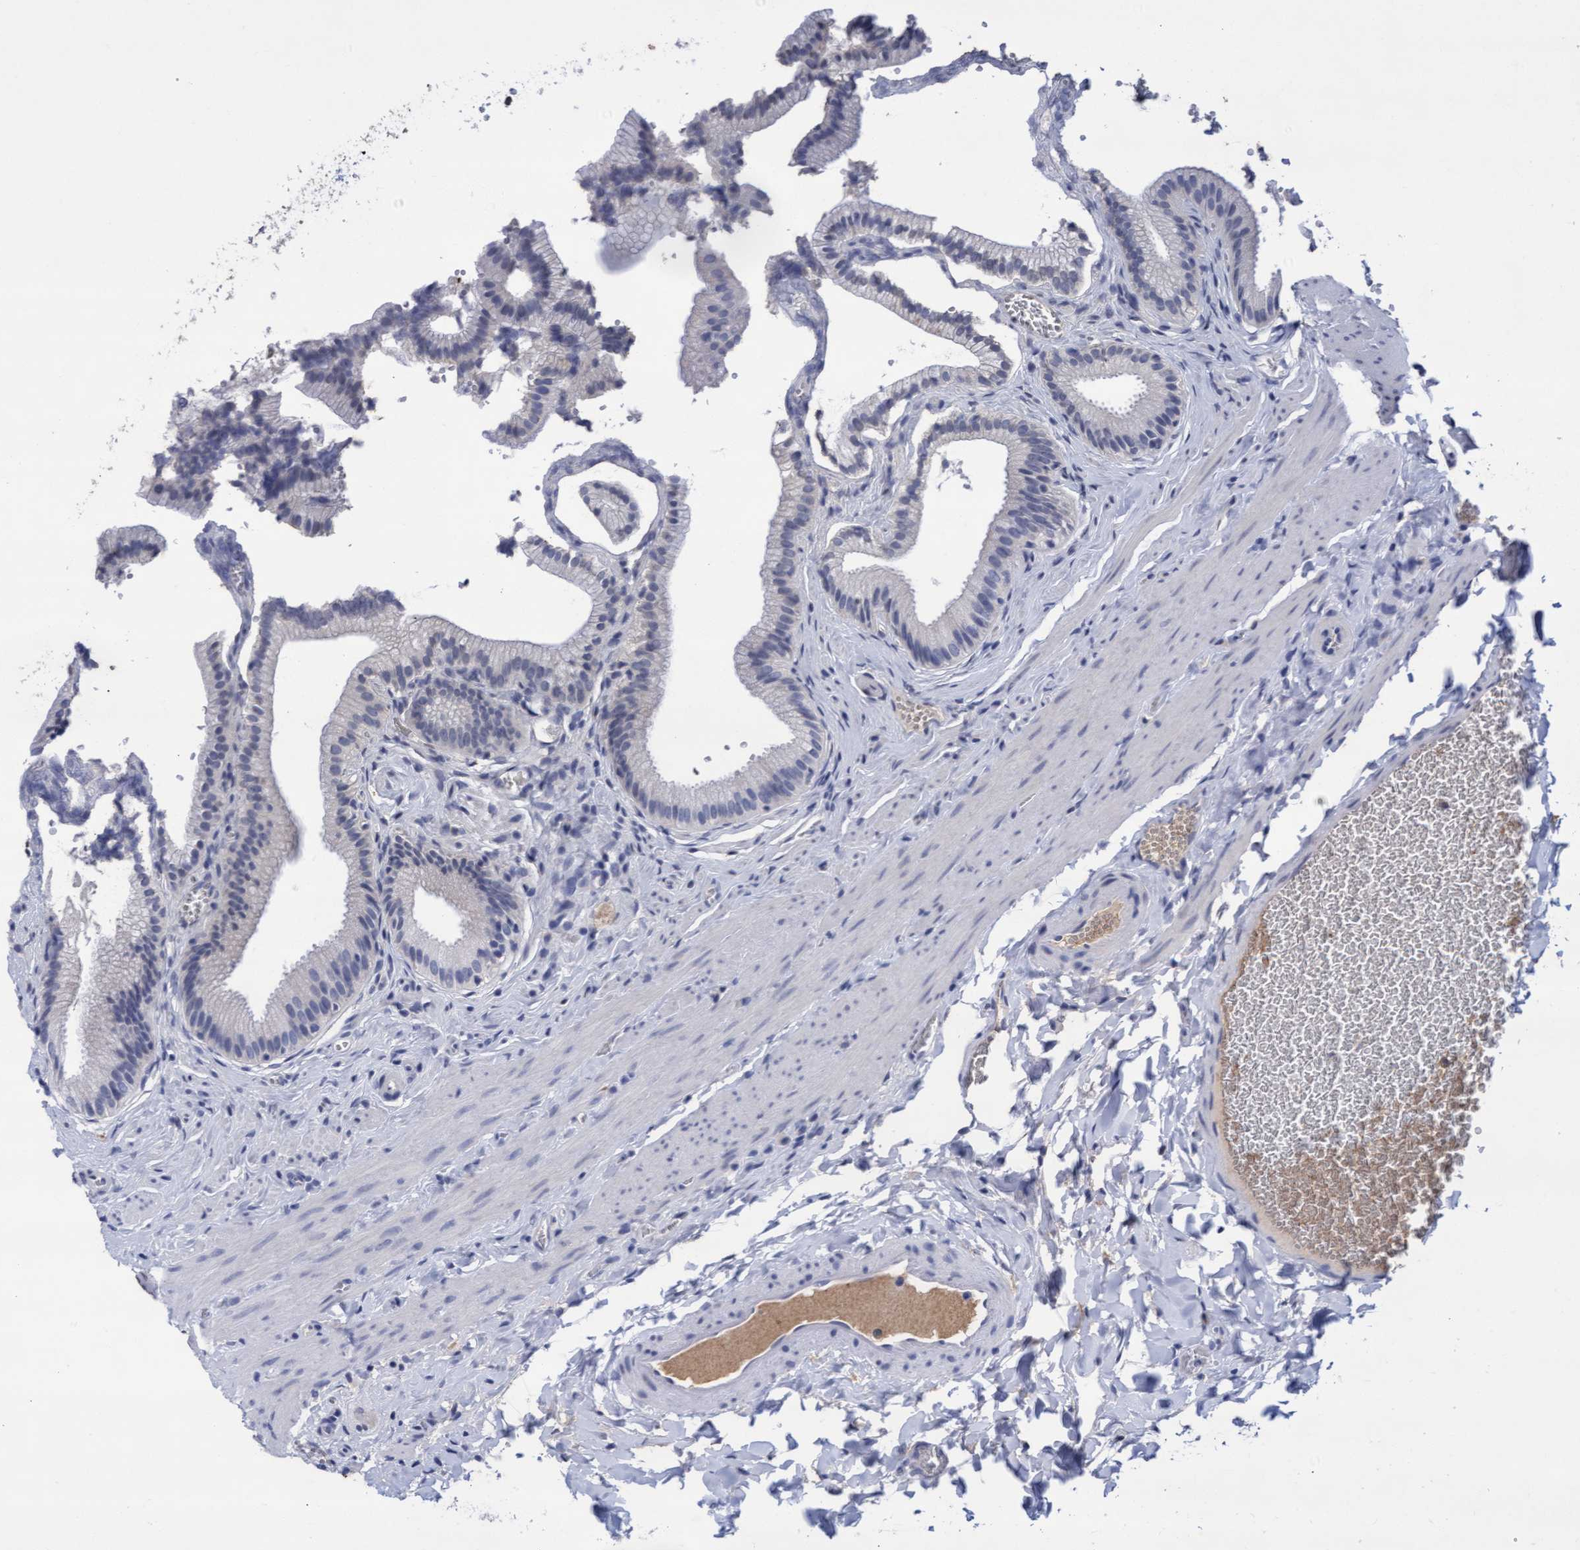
{"staining": {"intensity": "negative", "quantity": "none", "location": "none"}, "tissue": "gallbladder", "cell_type": "Glandular cells", "image_type": "normal", "snomed": [{"axis": "morphology", "description": "Normal tissue, NOS"}, {"axis": "topography", "description": "Gallbladder"}], "caption": "High magnification brightfield microscopy of benign gallbladder stained with DAB (brown) and counterstained with hematoxylin (blue): glandular cells show no significant positivity.", "gene": "GPR39", "patient": {"sex": "male", "age": 38}}